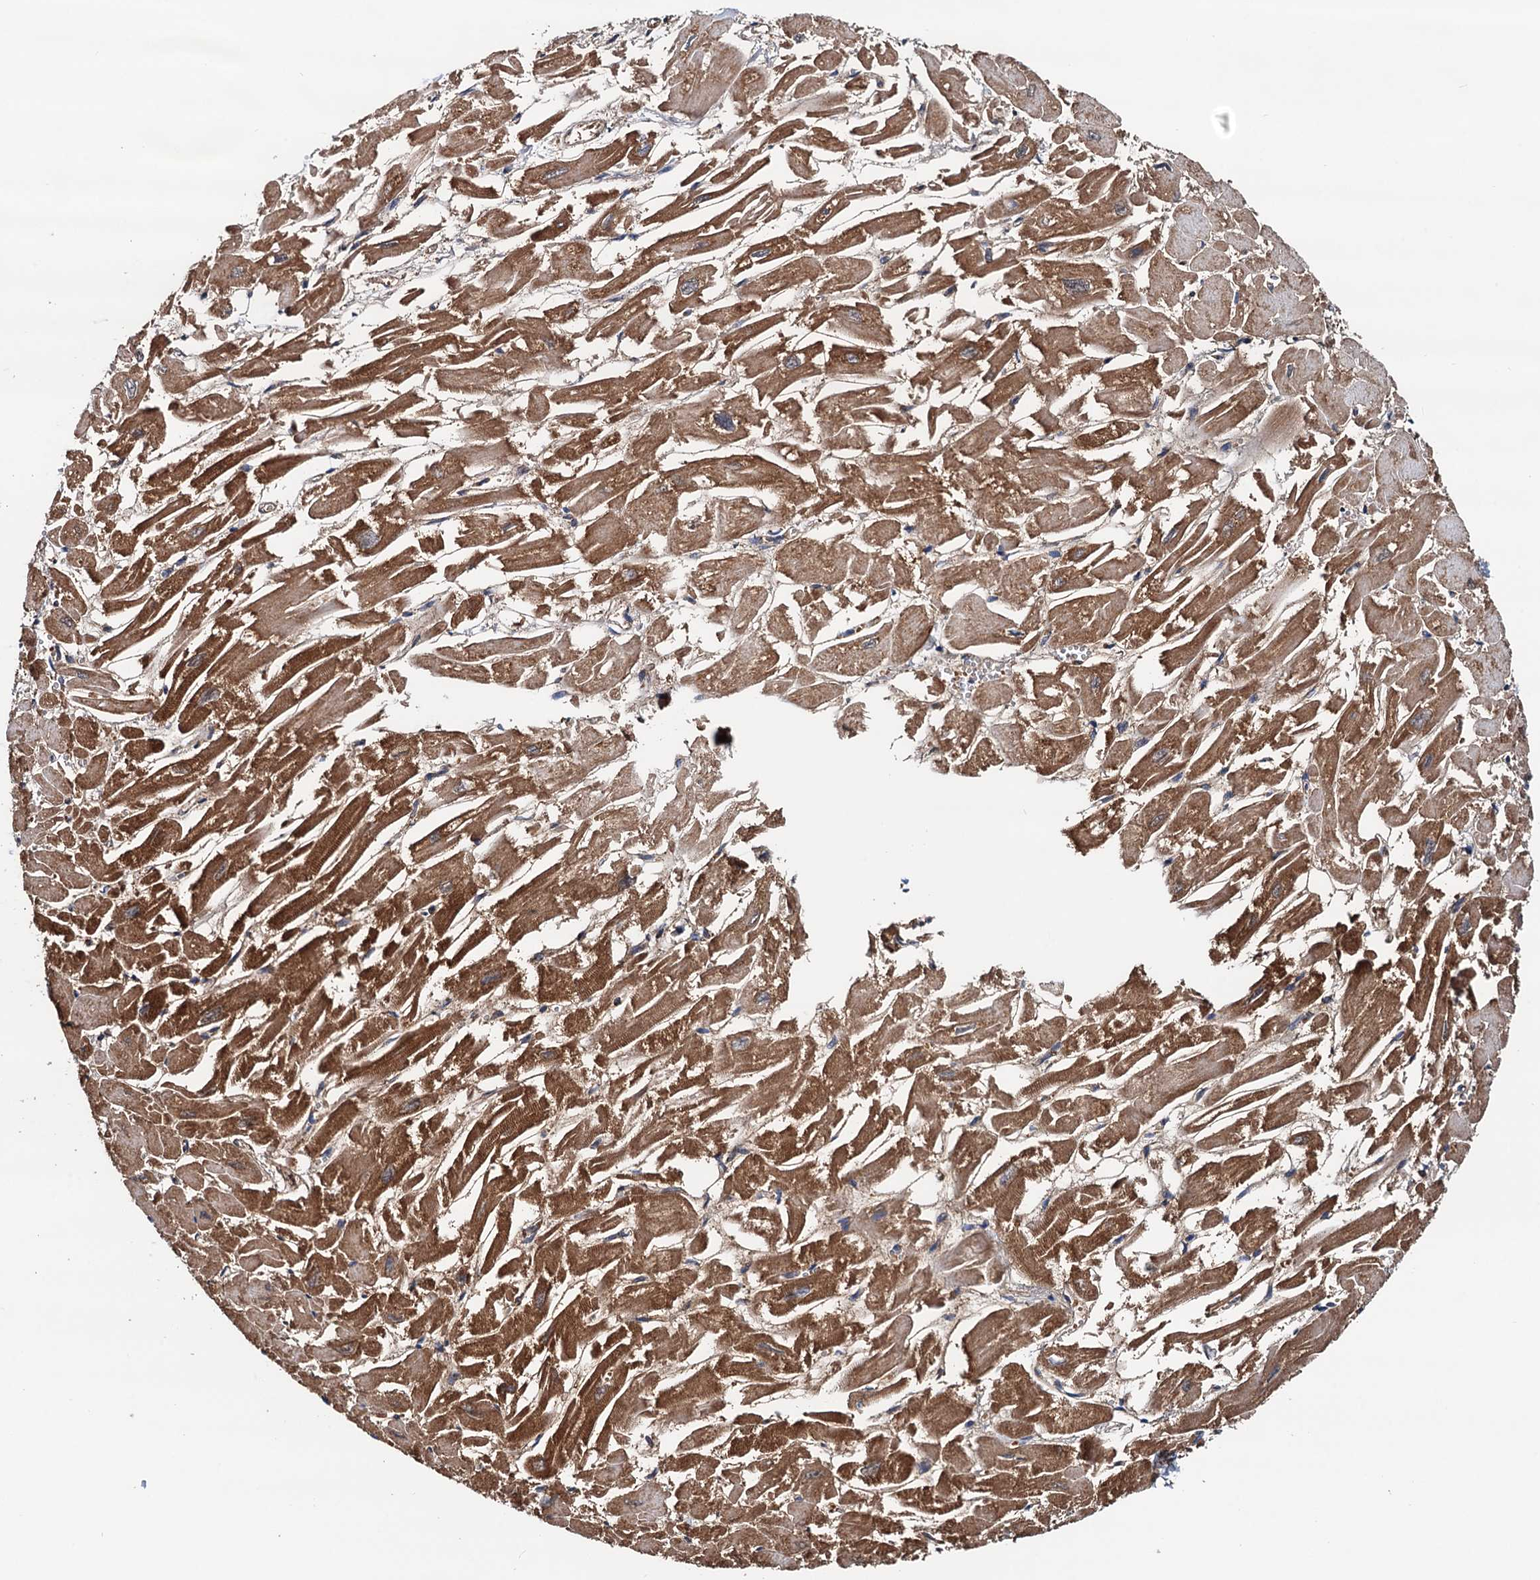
{"staining": {"intensity": "moderate", "quantity": ">75%", "location": "cytoplasmic/membranous"}, "tissue": "heart muscle", "cell_type": "Cardiomyocytes", "image_type": "normal", "snomed": [{"axis": "morphology", "description": "Normal tissue, NOS"}, {"axis": "topography", "description": "Heart"}], "caption": "A medium amount of moderate cytoplasmic/membranous positivity is appreciated in about >75% of cardiomyocytes in unremarkable heart muscle. (DAB = brown stain, brightfield microscopy at high magnification).", "gene": "AAGAB", "patient": {"sex": "male", "age": 54}}